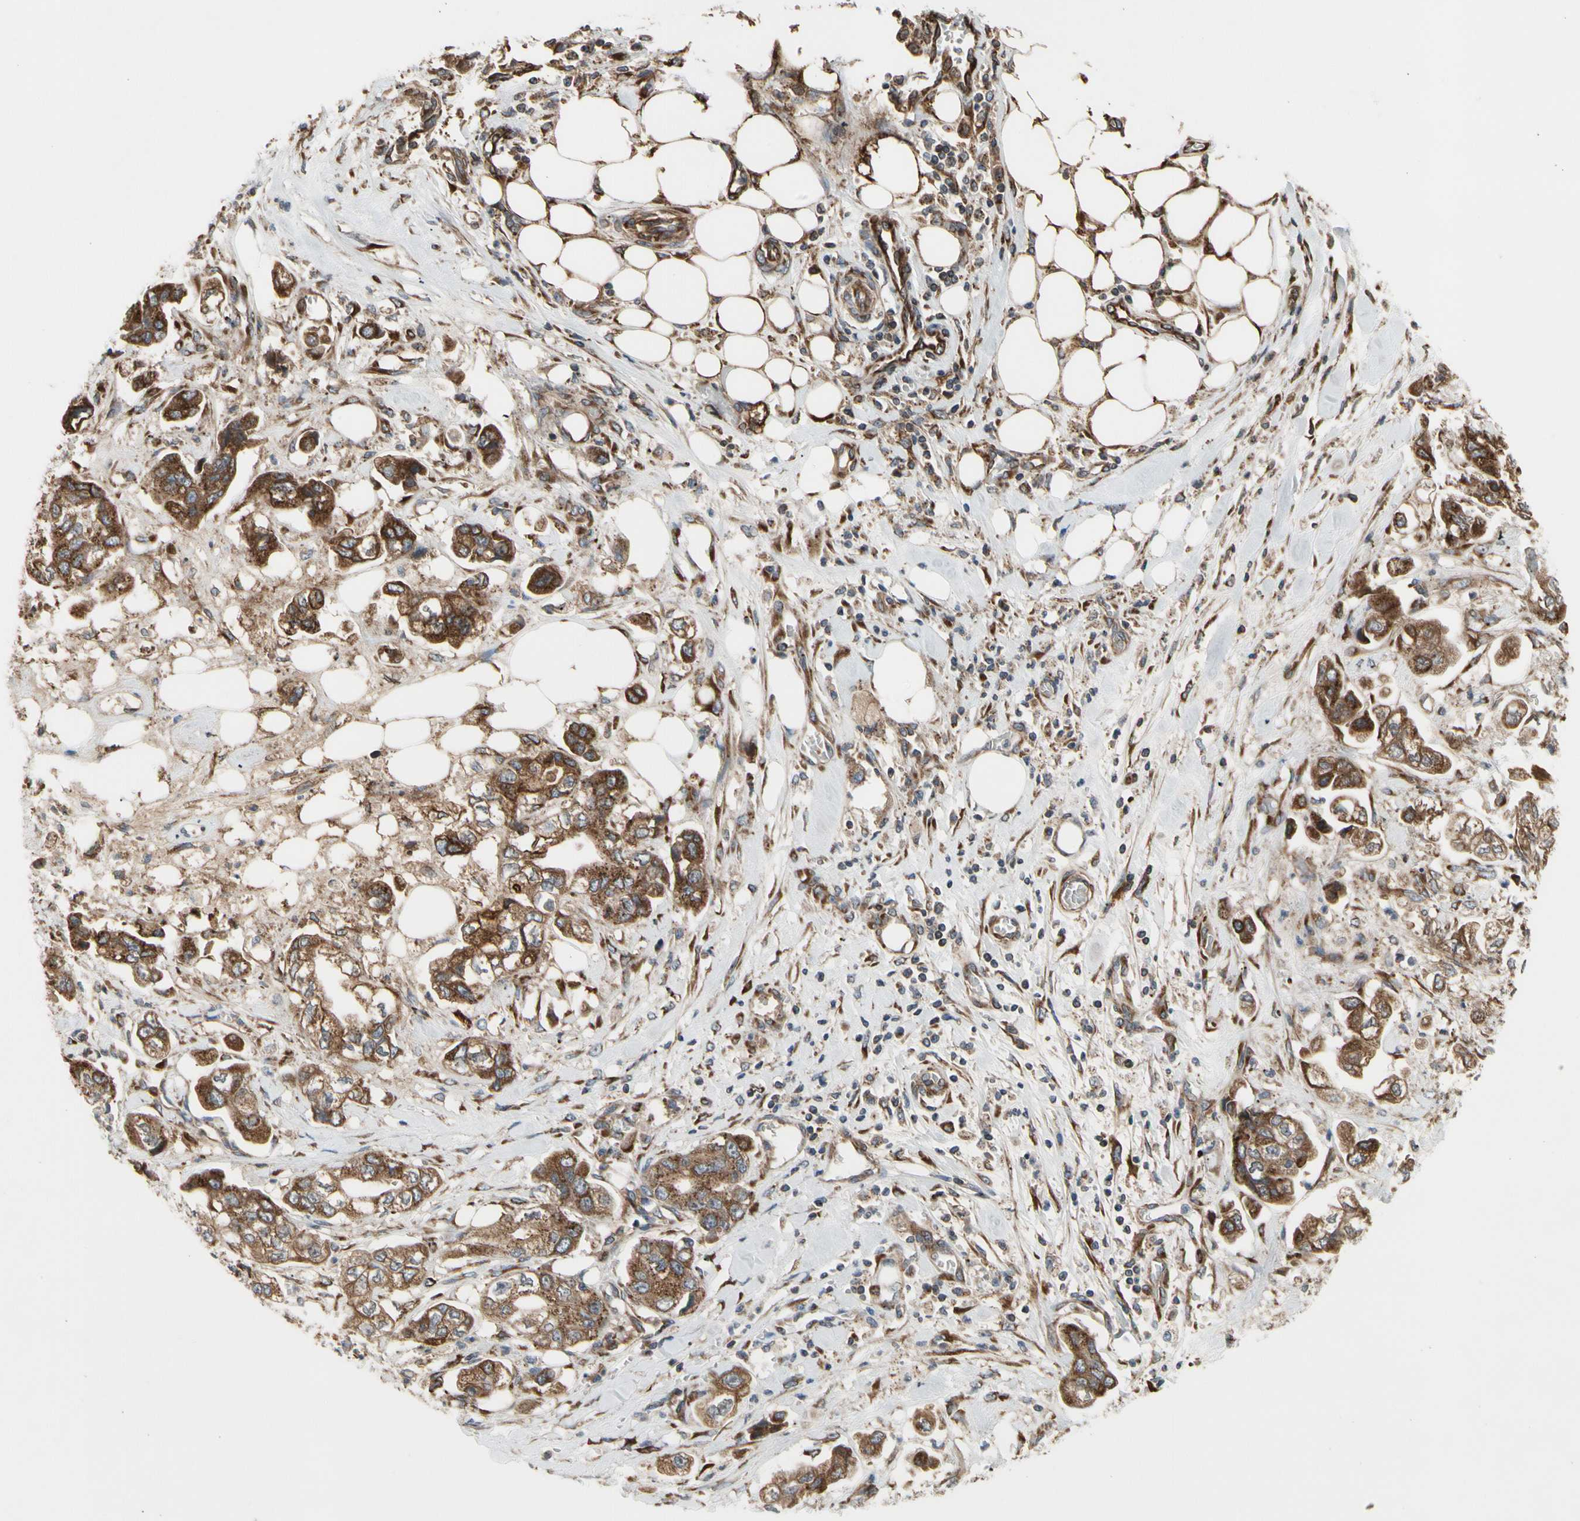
{"staining": {"intensity": "strong", "quantity": ">75%", "location": "cytoplasmic/membranous"}, "tissue": "stomach cancer", "cell_type": "Tumor cells", "image_type": "cancer", "snomed": [{"axis": "morphology", "description": "Adenocarcinoma, NOS"}, {"axis": "topography", "description": "Stomach"}], "caption": "Human adenocarcinoma (stomach) stained with a protein marker exhibits strong staining in tumor cells.", "gene": "SLC39A9", "patient": {"sex": "male", "age": 62}}